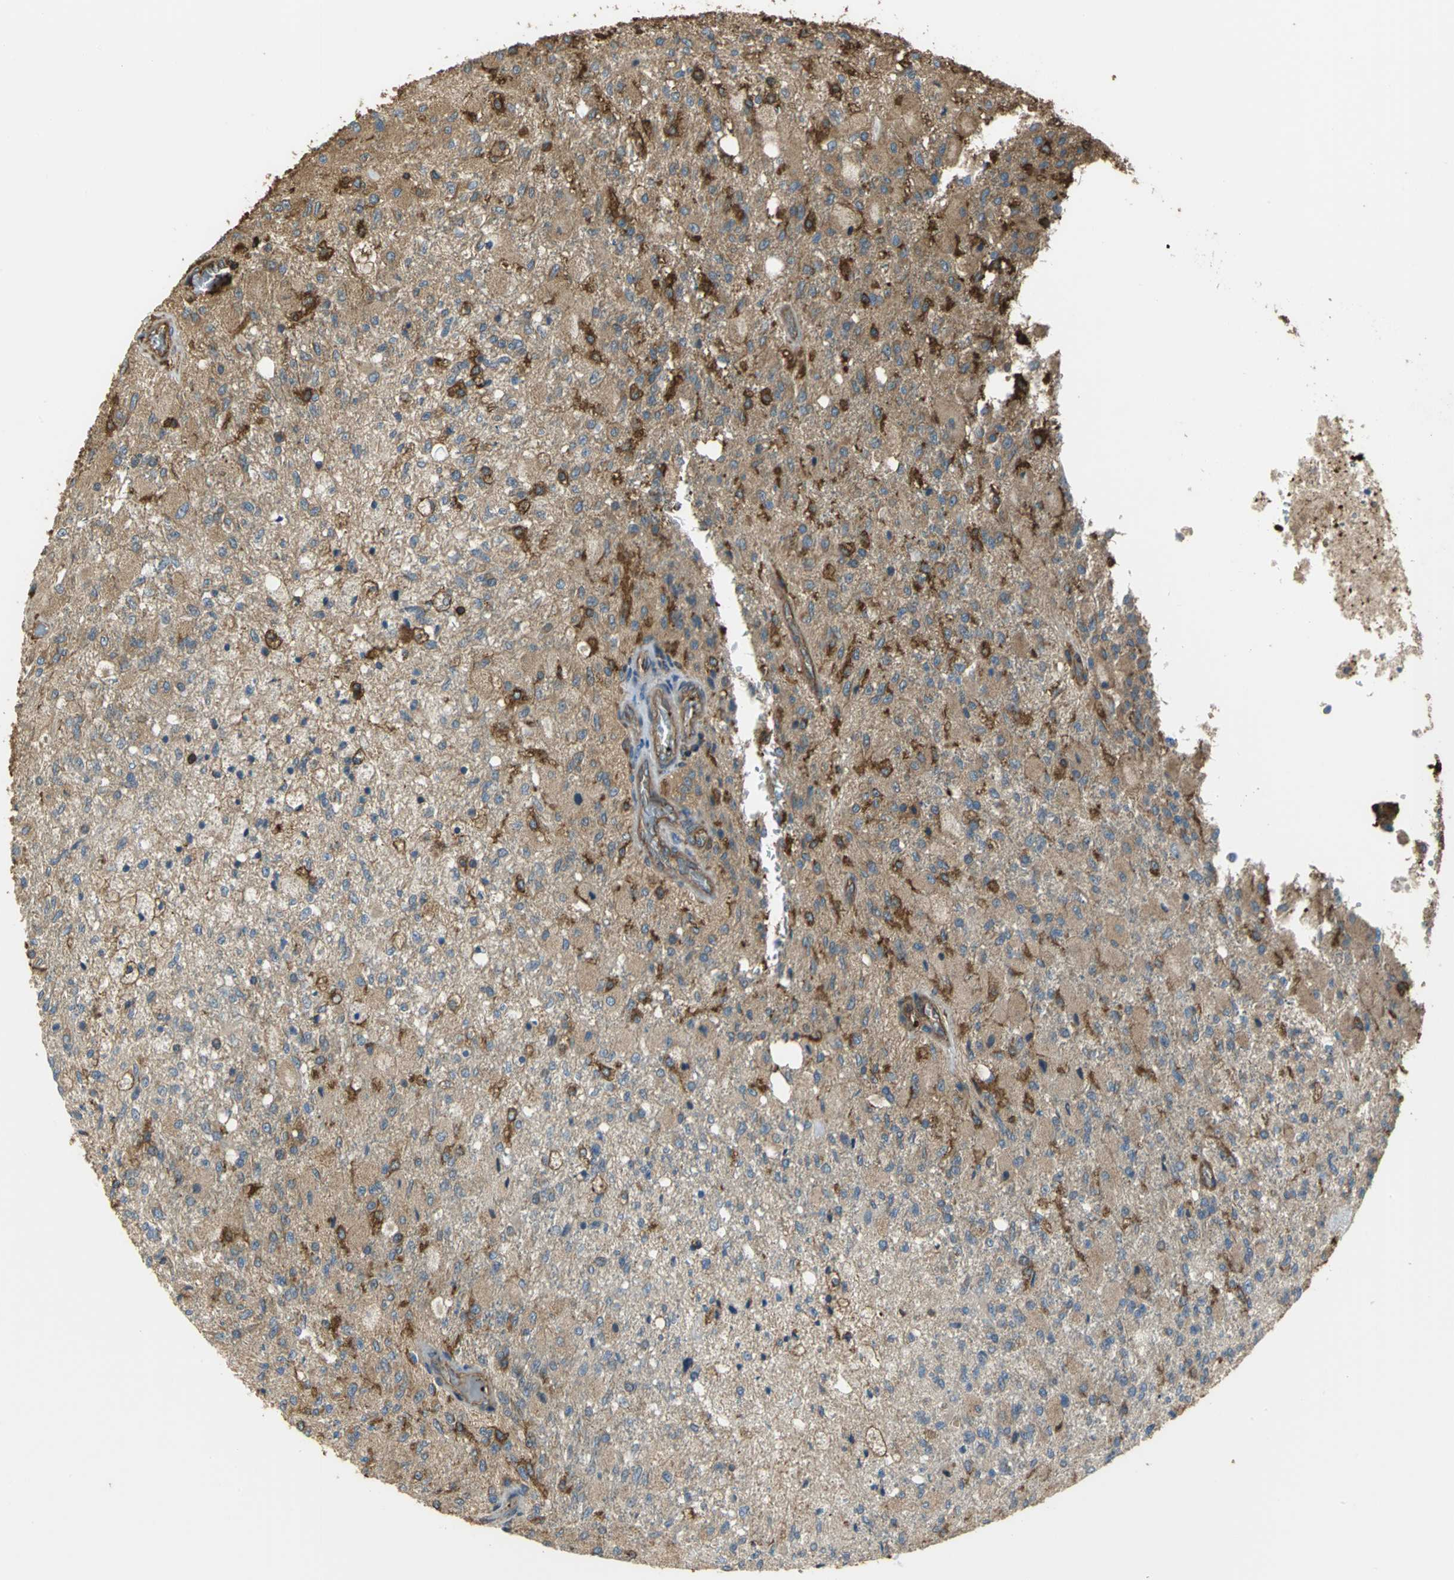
{"staining": {"intensity": "strong", "quantity": "25%-75%", "location": "cytoplasmic/membranous"}, "tissue": "glioma", "cell_type": "Tumor cells", "image_type": "cancer", "snomed": [{"axis": "morphology", "description": "Normal tissue, NOS"}, {"axis": "morphology", "description": "Glioma, malignant, High grade"}, {"axis": "topography", "description": "Cerebral cortex"}], "caption": "IHC histopathology image of neoplastic tissue: glioma stained using immunohistochemistry (IHC) shows high levels of strong protein expression localized specifically in the cytoplasmic/membranous of tumor cells, appearing as a cytoplasmic/membranous brown color.", "gene": "TLN1", "patient": {"sex": "male", "age": 77}}